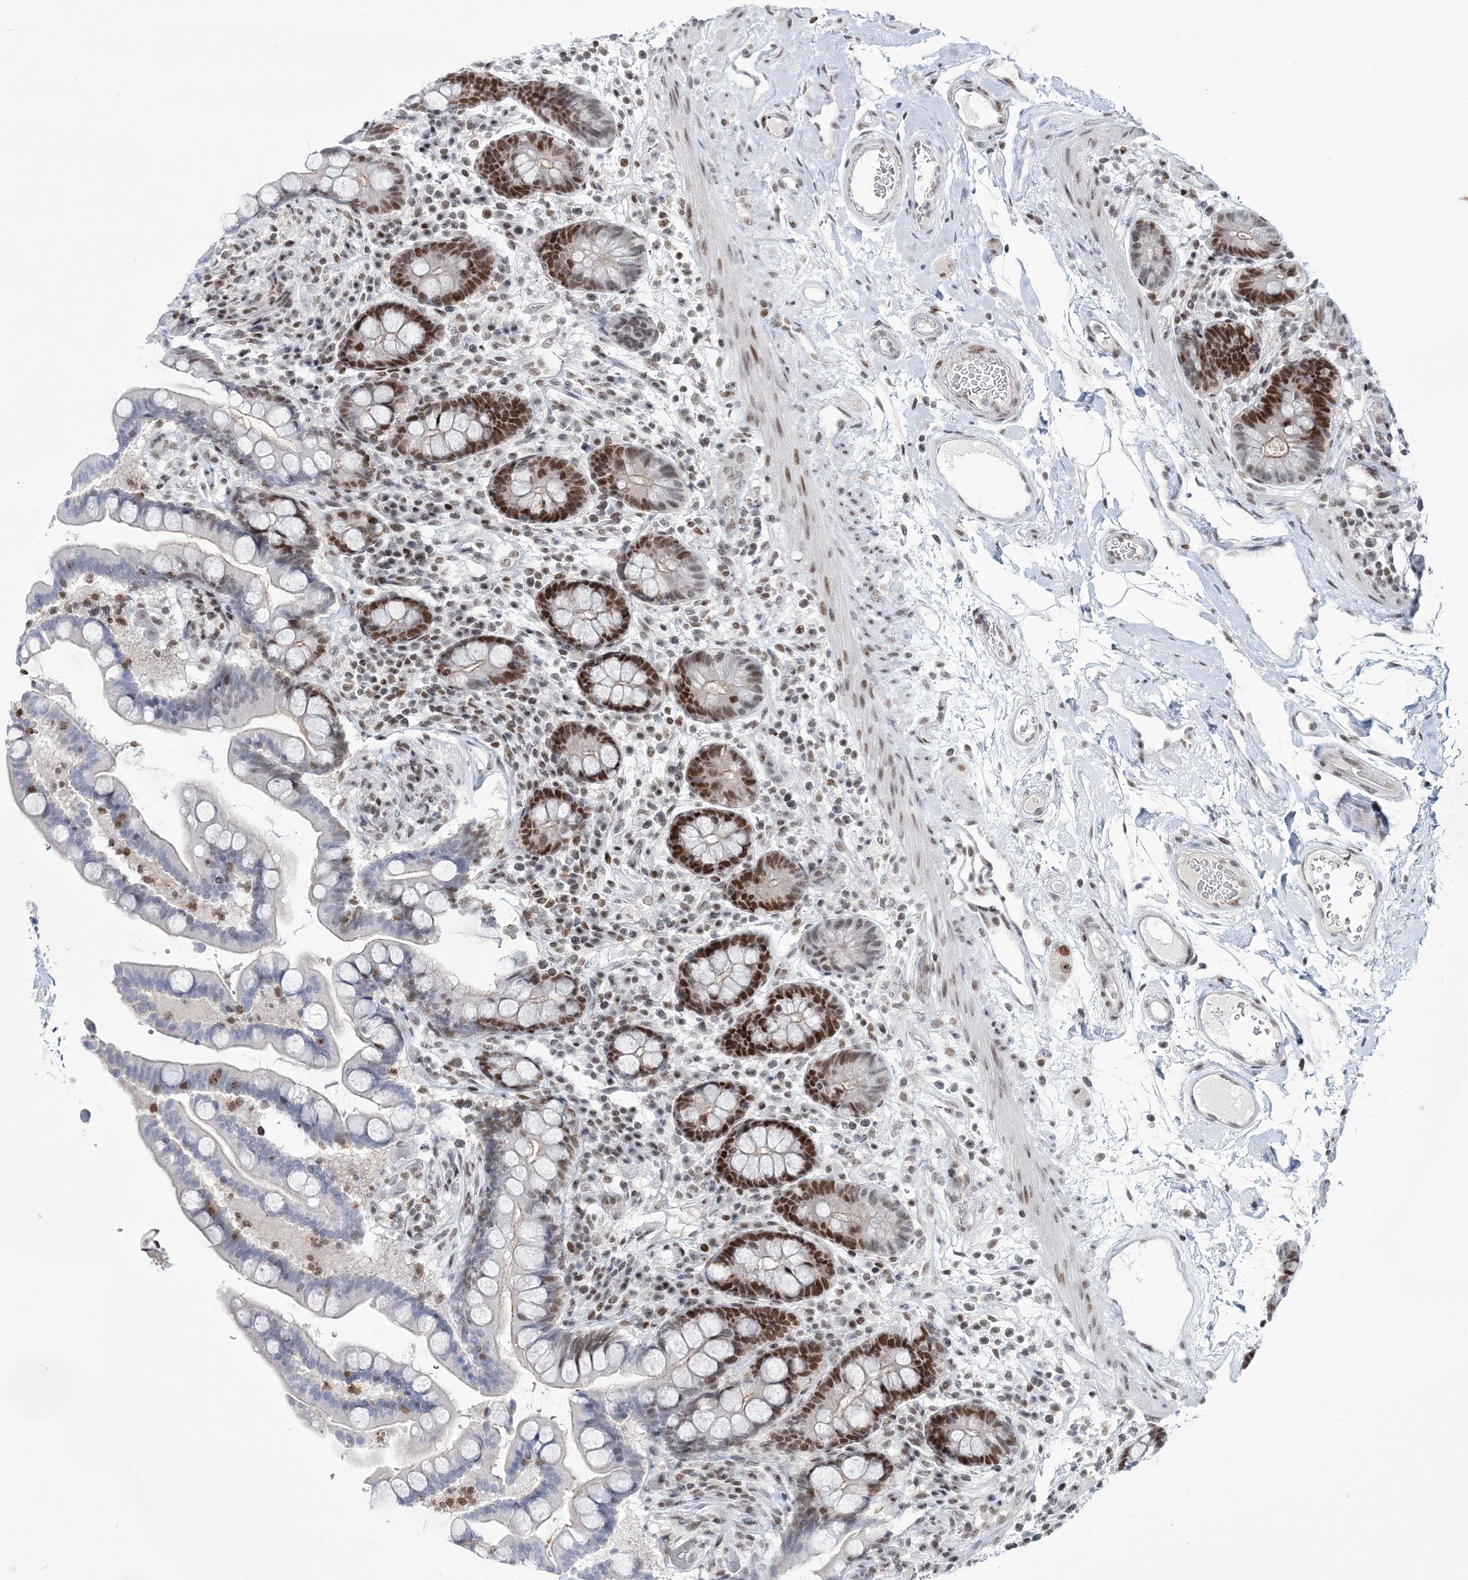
{"staining": {"intensity": "moderate", "quantity": ">75%", "location": "nuclear"}, "tissue": "colon", "cell_type": "Endothelial cells", "image_type": "normal", "snomed": [{"axis": "morphology", "description": "Normal tissue, NOS"}, {"axis": "topography", "description": "Colon"}], "caption": "Brown immunohistochemical staining in unremarkable human colon demonstrates moderate nuclear expression in about >75% of endothelial cells. Nuclei are stained in blue.", "gene": "LRRFIP2", "patient": {"sex": "male", "age": 73}}